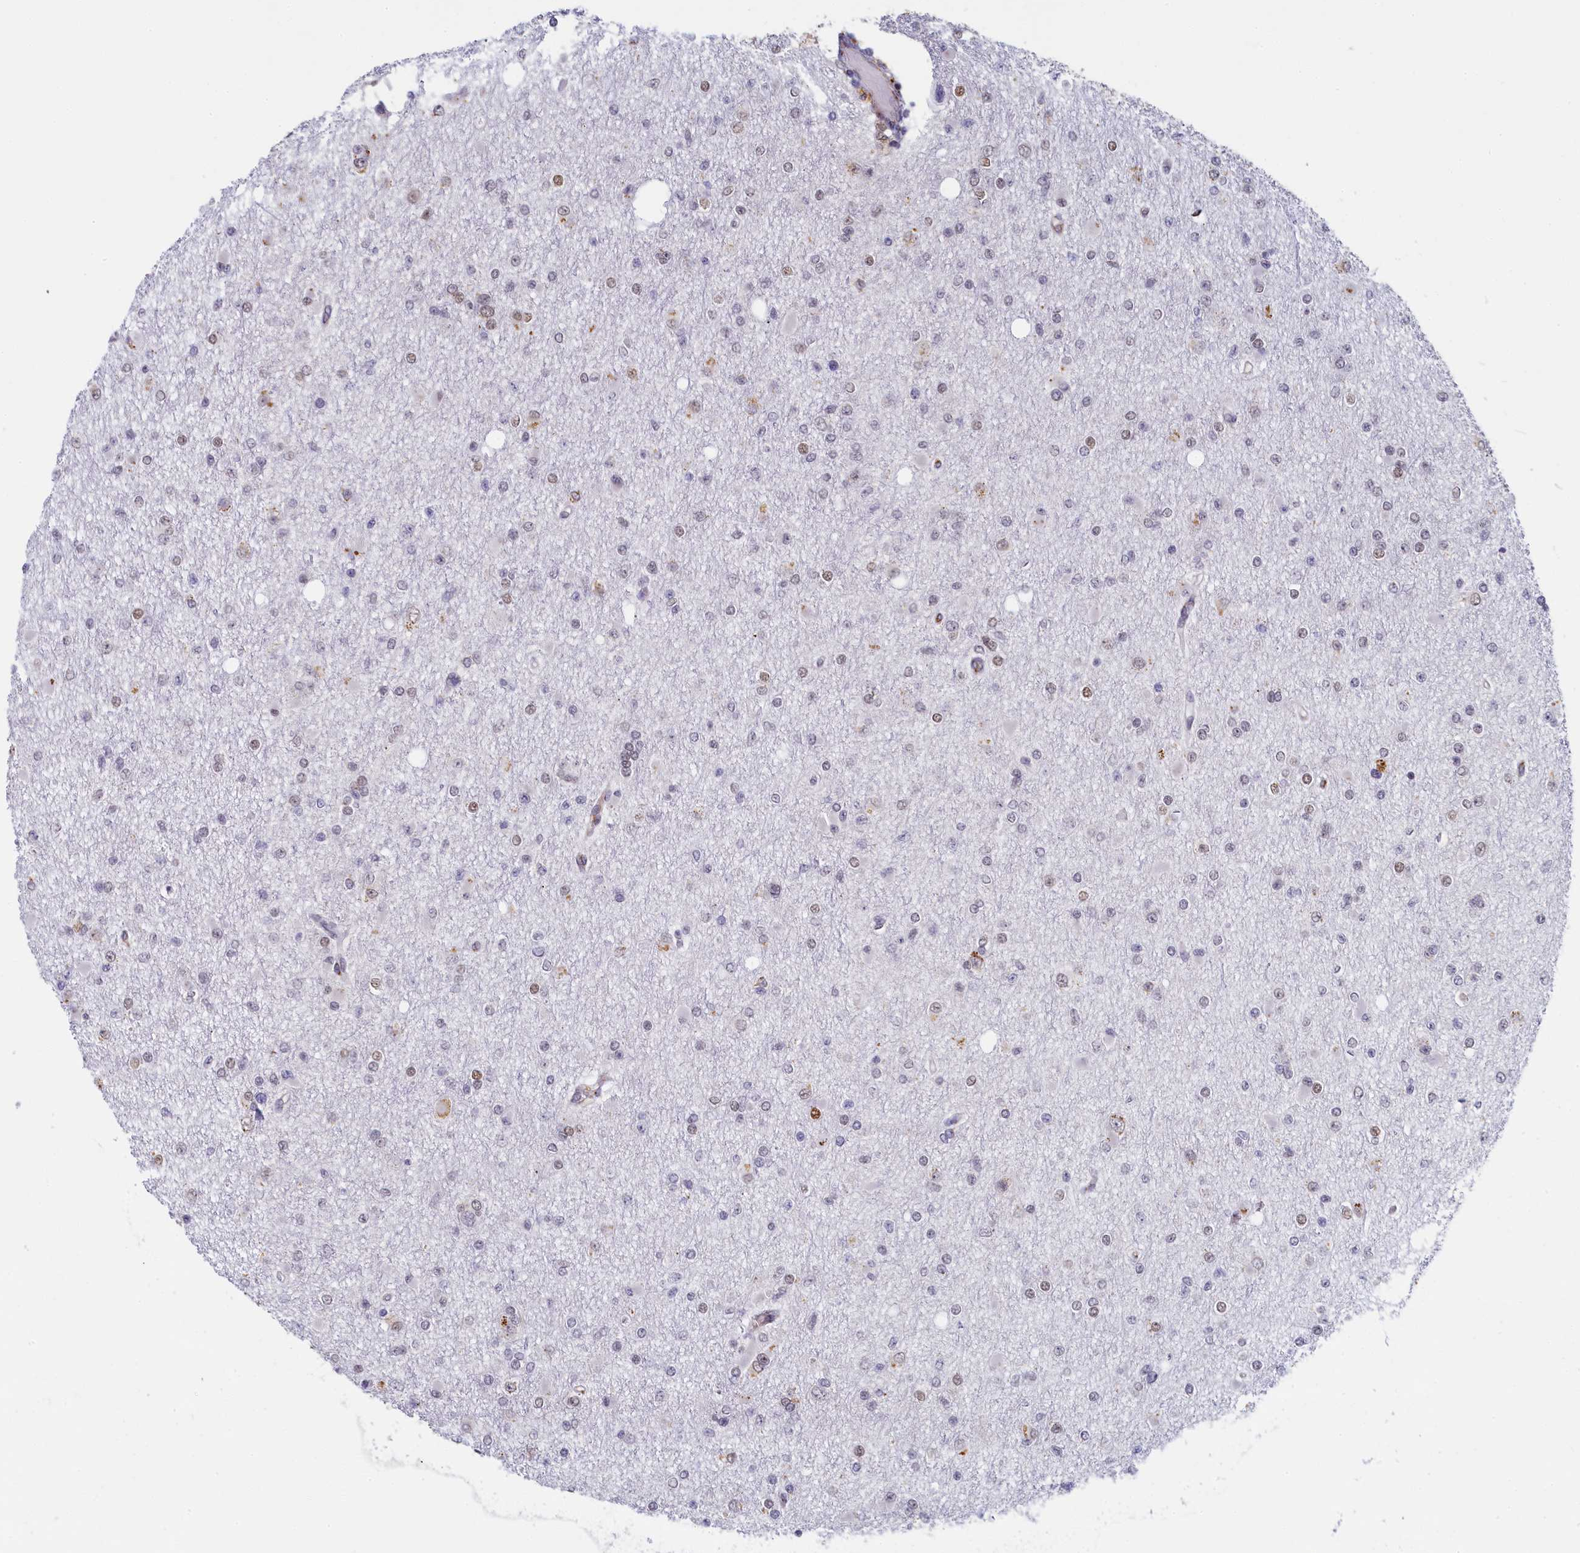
{"staining": {"intensity": "moderate", "quantity": "<25%", "location": "nuclear"}, "tissue": "glioma", "cell_type": "Tumor cells", "image_type": "cancer", "snomed": [{"axis": "morphology", "description": "Glioma, malignant, Low grade"}, {"axis": "topography", "description": "Brain"}], "caption": "Glioma stained for a protein (brown) demonstrates moderate nuclear positive expression in approximately <25% of tumor cells.", "gene": "INTS14", "patient": {"sex": "female", "age": 22}}